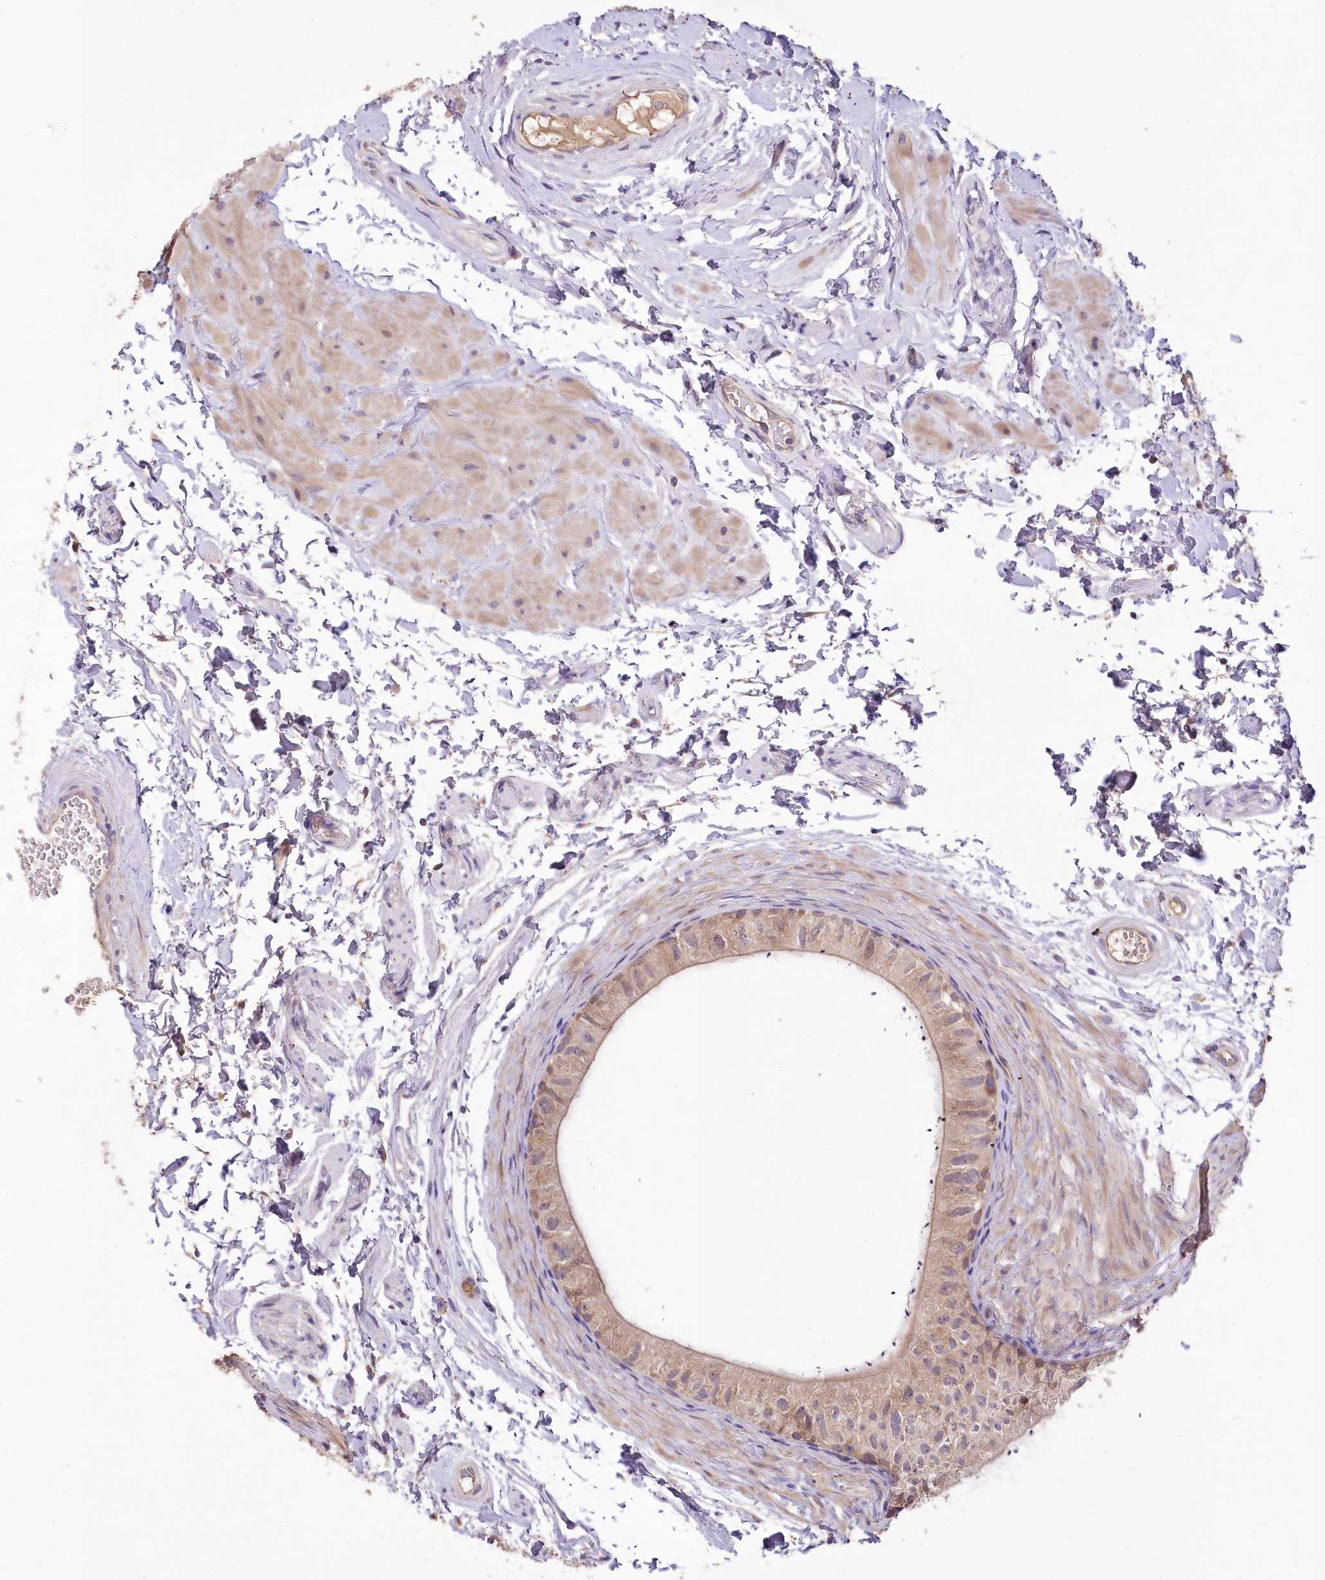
{"staining": {"intensity": "moderate", "quantity": ">75%", "location": "cytoplasmic/membranous"}, "tissue": "epididymis", "cell_type": "Glandular cells", "image_type": "normal", "snomed": [{"axis": "morphology", "description": "Normal tissue, NOS"}, {"axis": "topography", "description": "Epididymis"}], "caption": "Immunohistochemistry histopathology image of normal epididymis: epididymis stained using immunohistochemistry (IHC) exhibits medium levels of moderate protein expression localized specifically in the cytoplasmic/membranous of glandular cells, appearing as a cytoplasmic/membranous brown color.", "gene": "PBLD", "patient": {"sex": "male", "age": 50}}